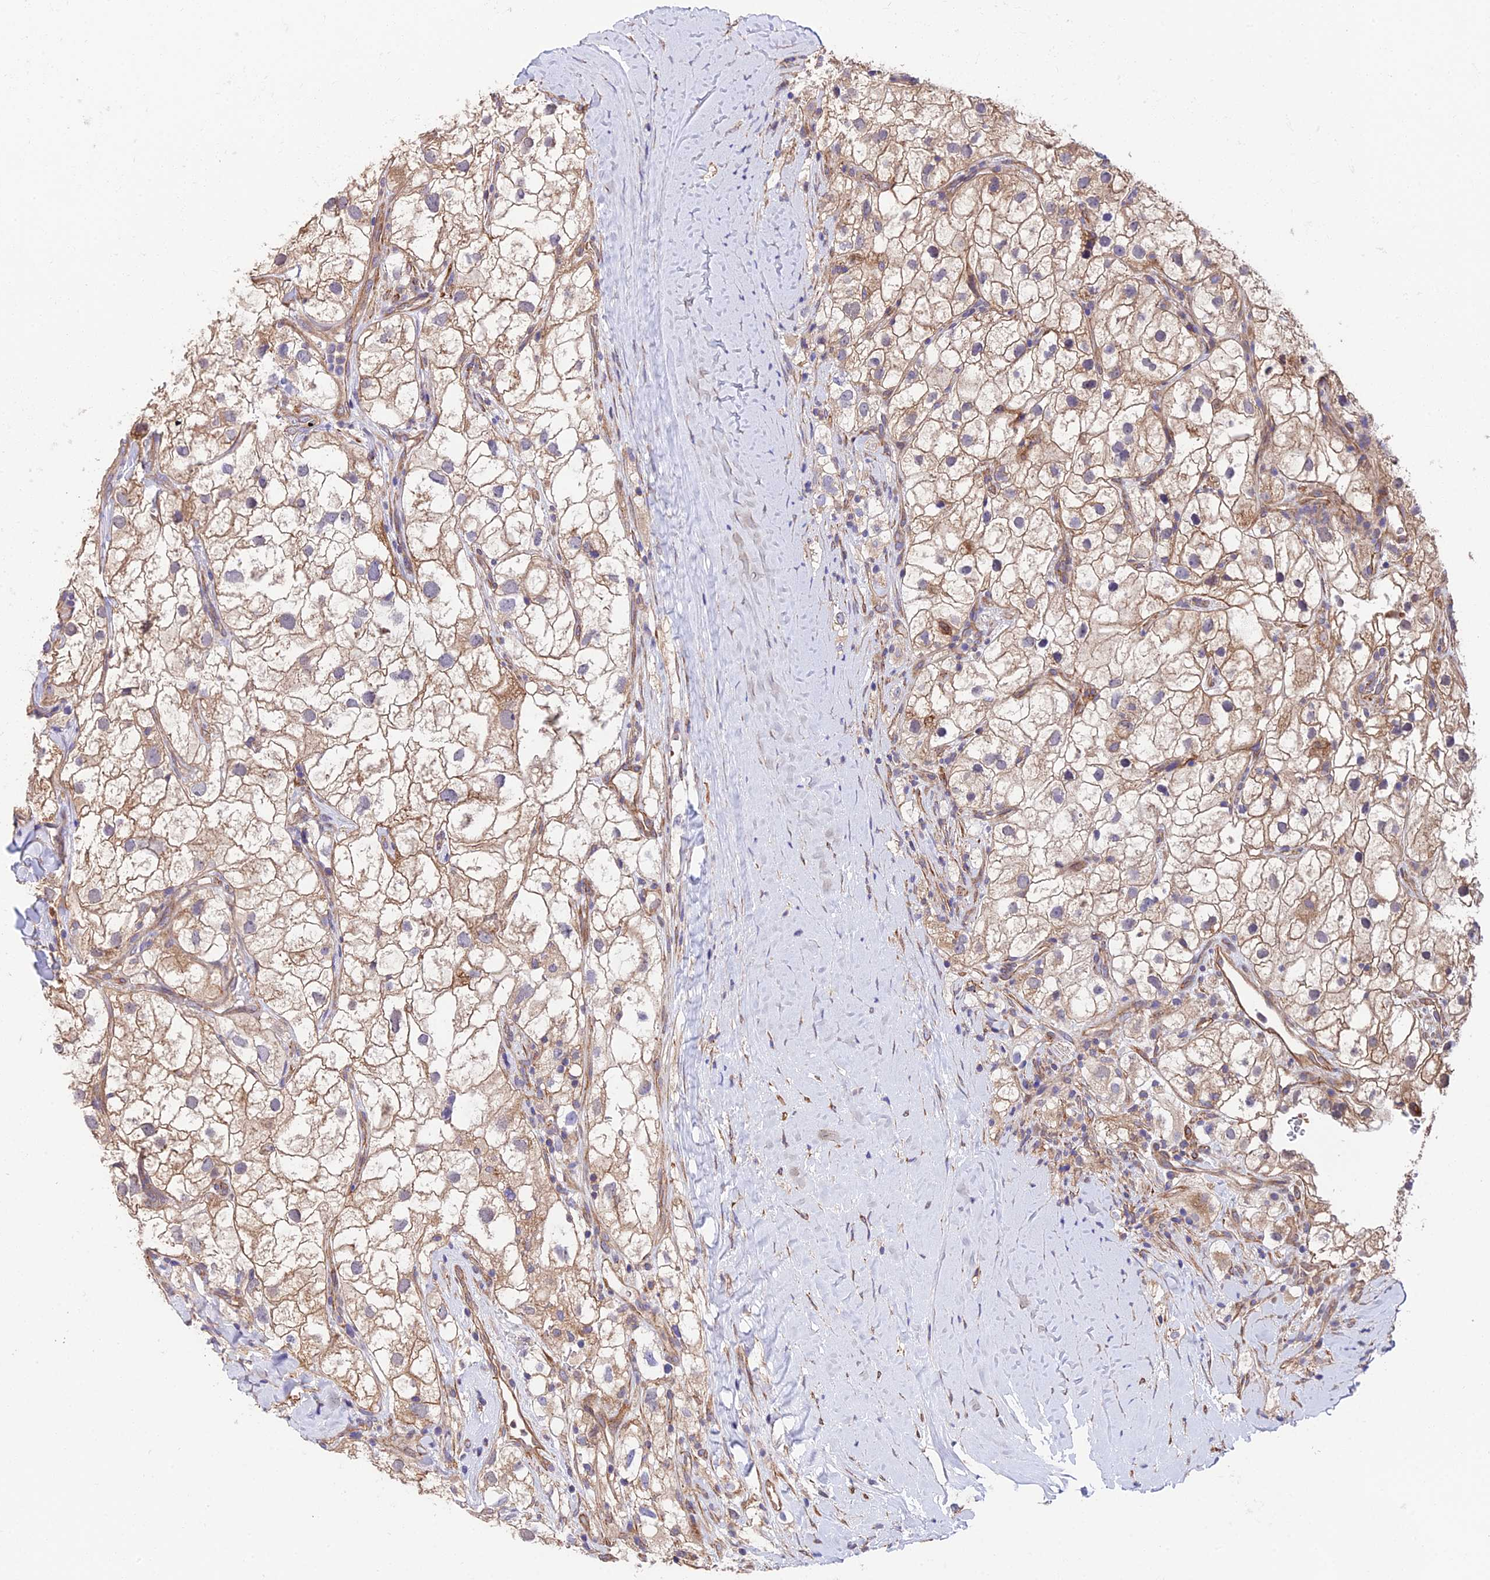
{"staining": {"intensity": "moderate", "quantity": ">75%", "location": "cytoplasmic/membranous"}, "tissue": "renal cancer", "cell_type": "Tumor cells", "image_type": "cancer", "snomed": [{"axis": "morphology", "description": "Adenocarcinoma, NOS"}, {"axis": "topography", "description": "Kidney"}], "caption": "Renal cancer (adenocarcinoma) was stained to show a protein in brown. There is medium levels of moderate cytoplasmic/membranous staining in approximately >75% of tumor cells.", "gene": "QRFP", "patient": {"sex": "male", "age": 59}}